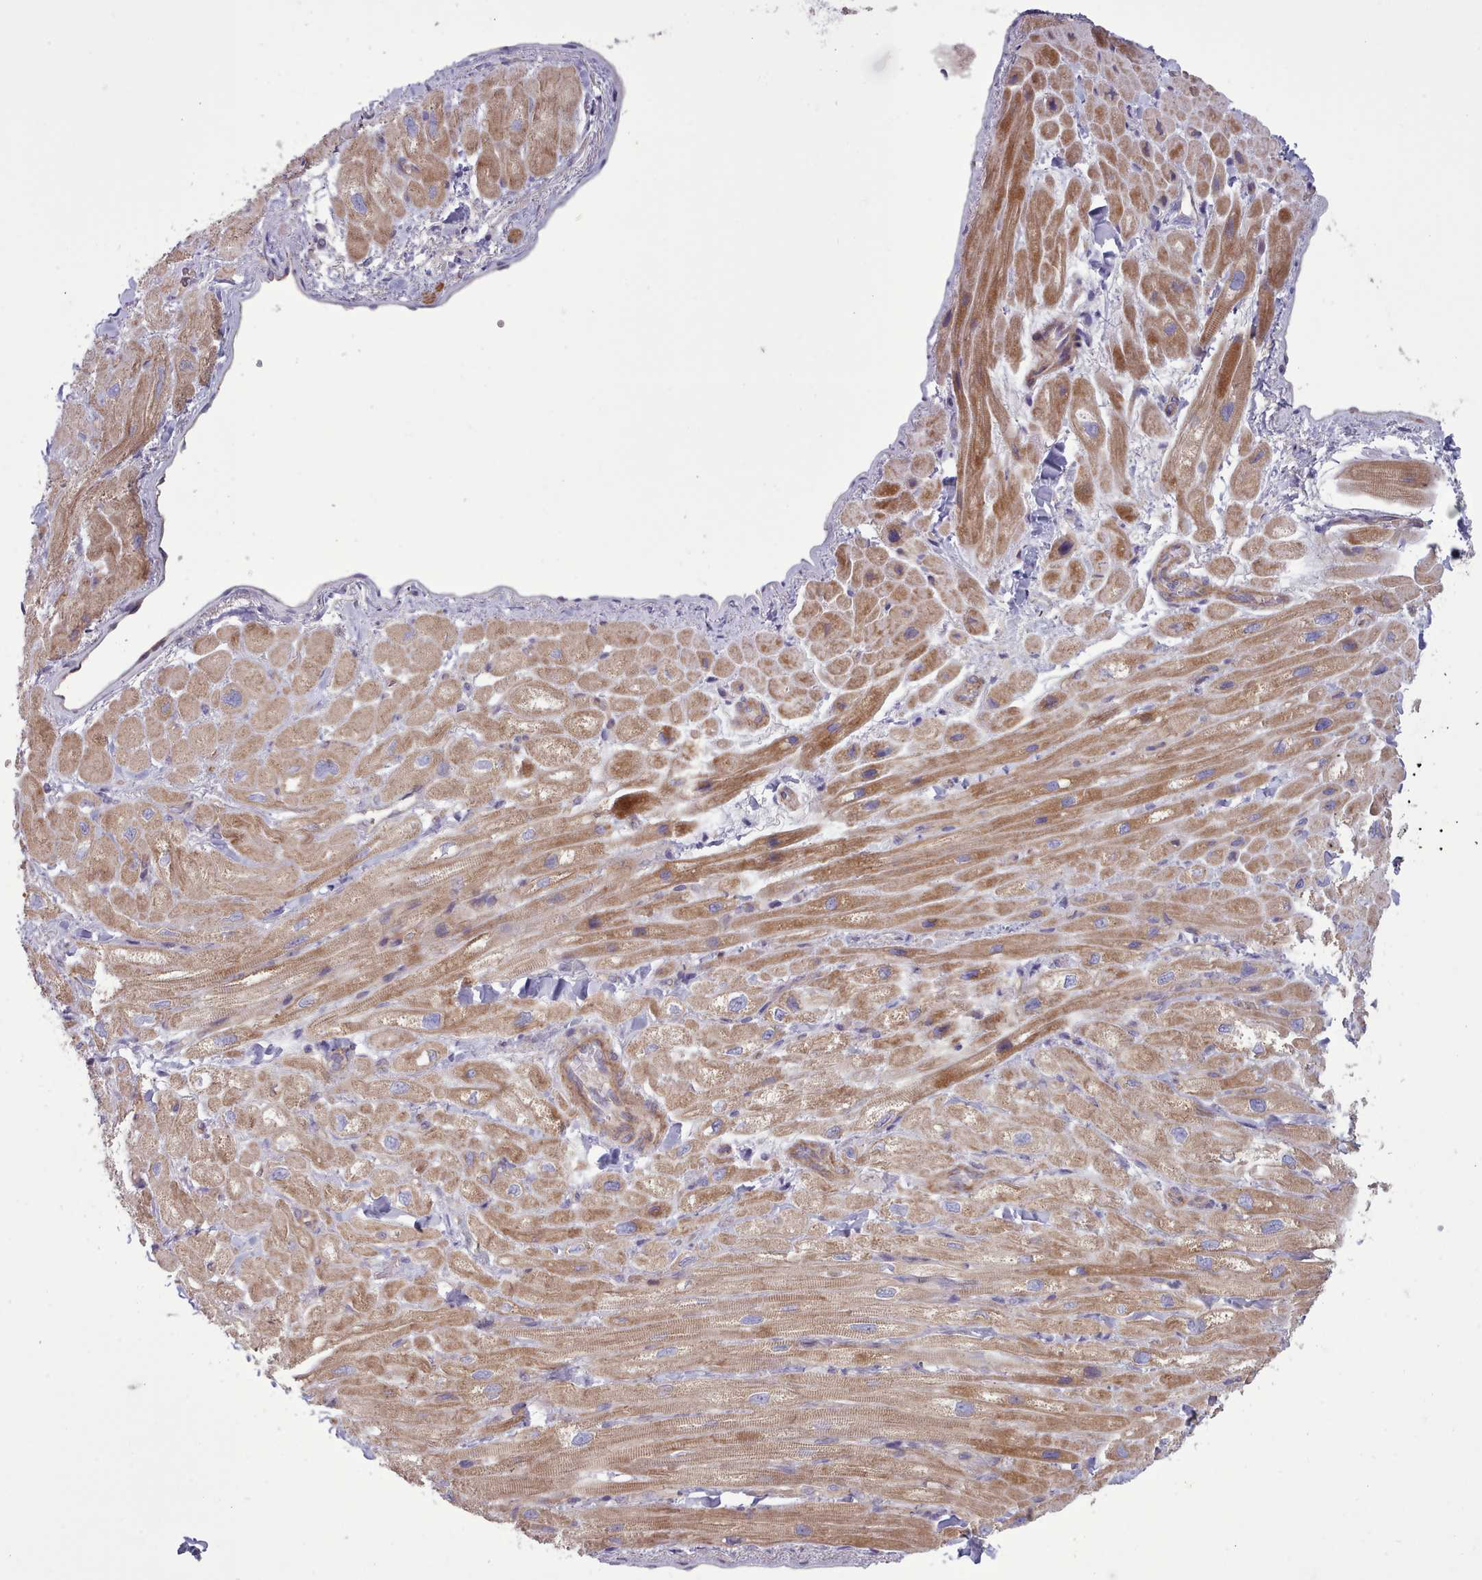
{"staining": {"intensity": "moderate", "quantity": ">75%", "location": "cytoplasmic/membranous"}, "tissue": "heart muscle", "cell_type": "Cardiomyocytes", "image_type": "normal", "snomed": [{"axis": "morphology", "description": "Normal tissue, NOS"}, {"axis": "topography", "description": "Heart"}], "caption": "Protein positivity by IHC exhibits moderate cytoplasmic/membranous expression in about >75% of cardiomyocytes in unremarkable heart muscle.", "gene": "TENT4B", "patient": {"sex": "male", "age": 65}}